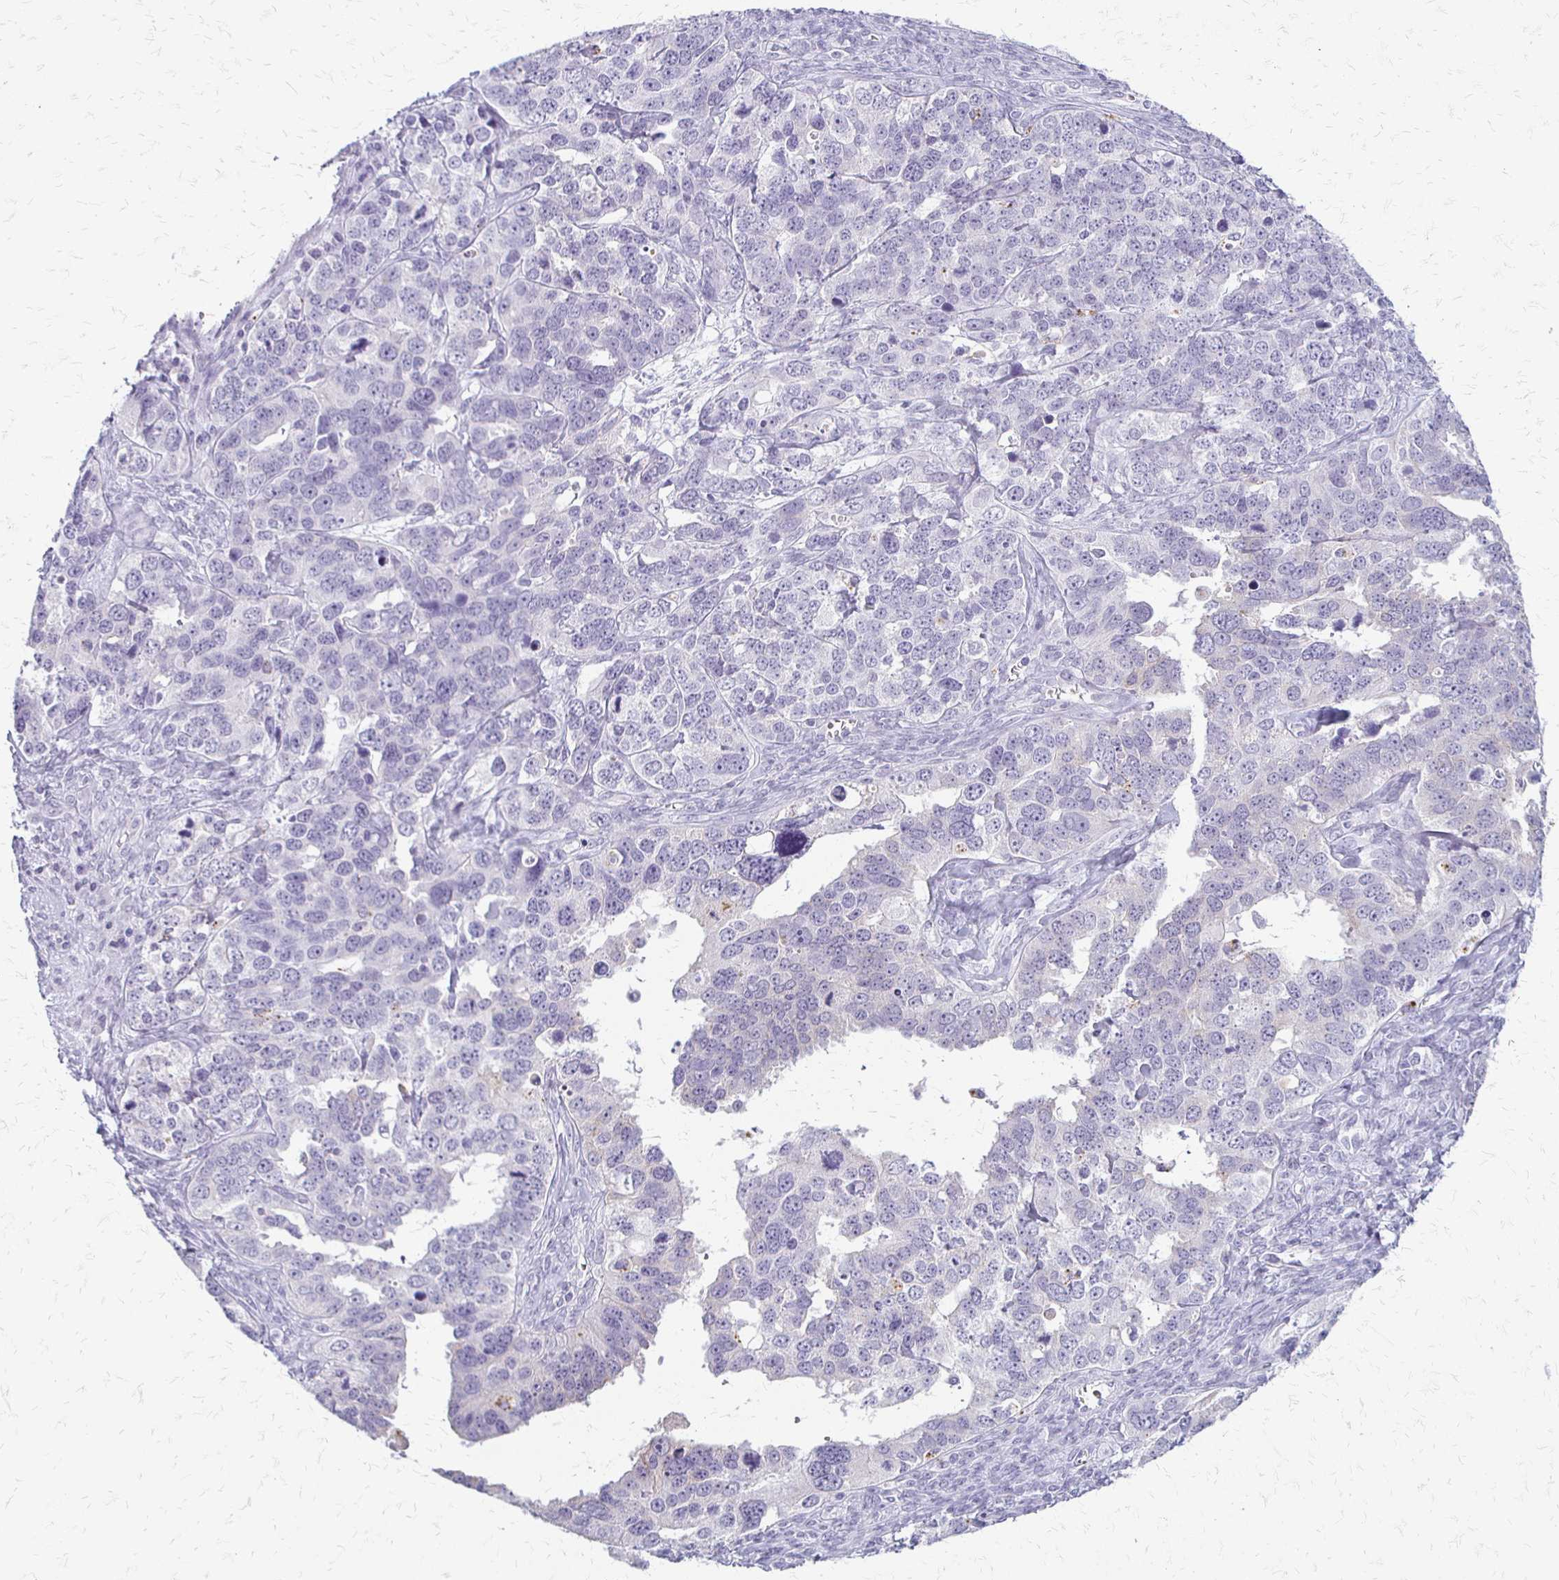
{"staining": {"intensity": "negative", "quantity": "none", "location": "none"}, "tissue": "ovarian cancer", "cell_type": "Tumor cells", "image_type": "cancer", "snomed": [{"axis": "morphology", "description": "Cystadenocarcinoma, serous, NOS"}, {"axis": "topography", "description": "Ovary"}], "caption": "High magnification brightfield microscopy of ovarian cancer stained with DAB (3,3'-diaminobenzidine) (brown) and counterstained with hematoxylin (blue): tumor cells show no significant positivity.", "gene": "ACP5", "patient": {"sex": "female", "age": 76}}